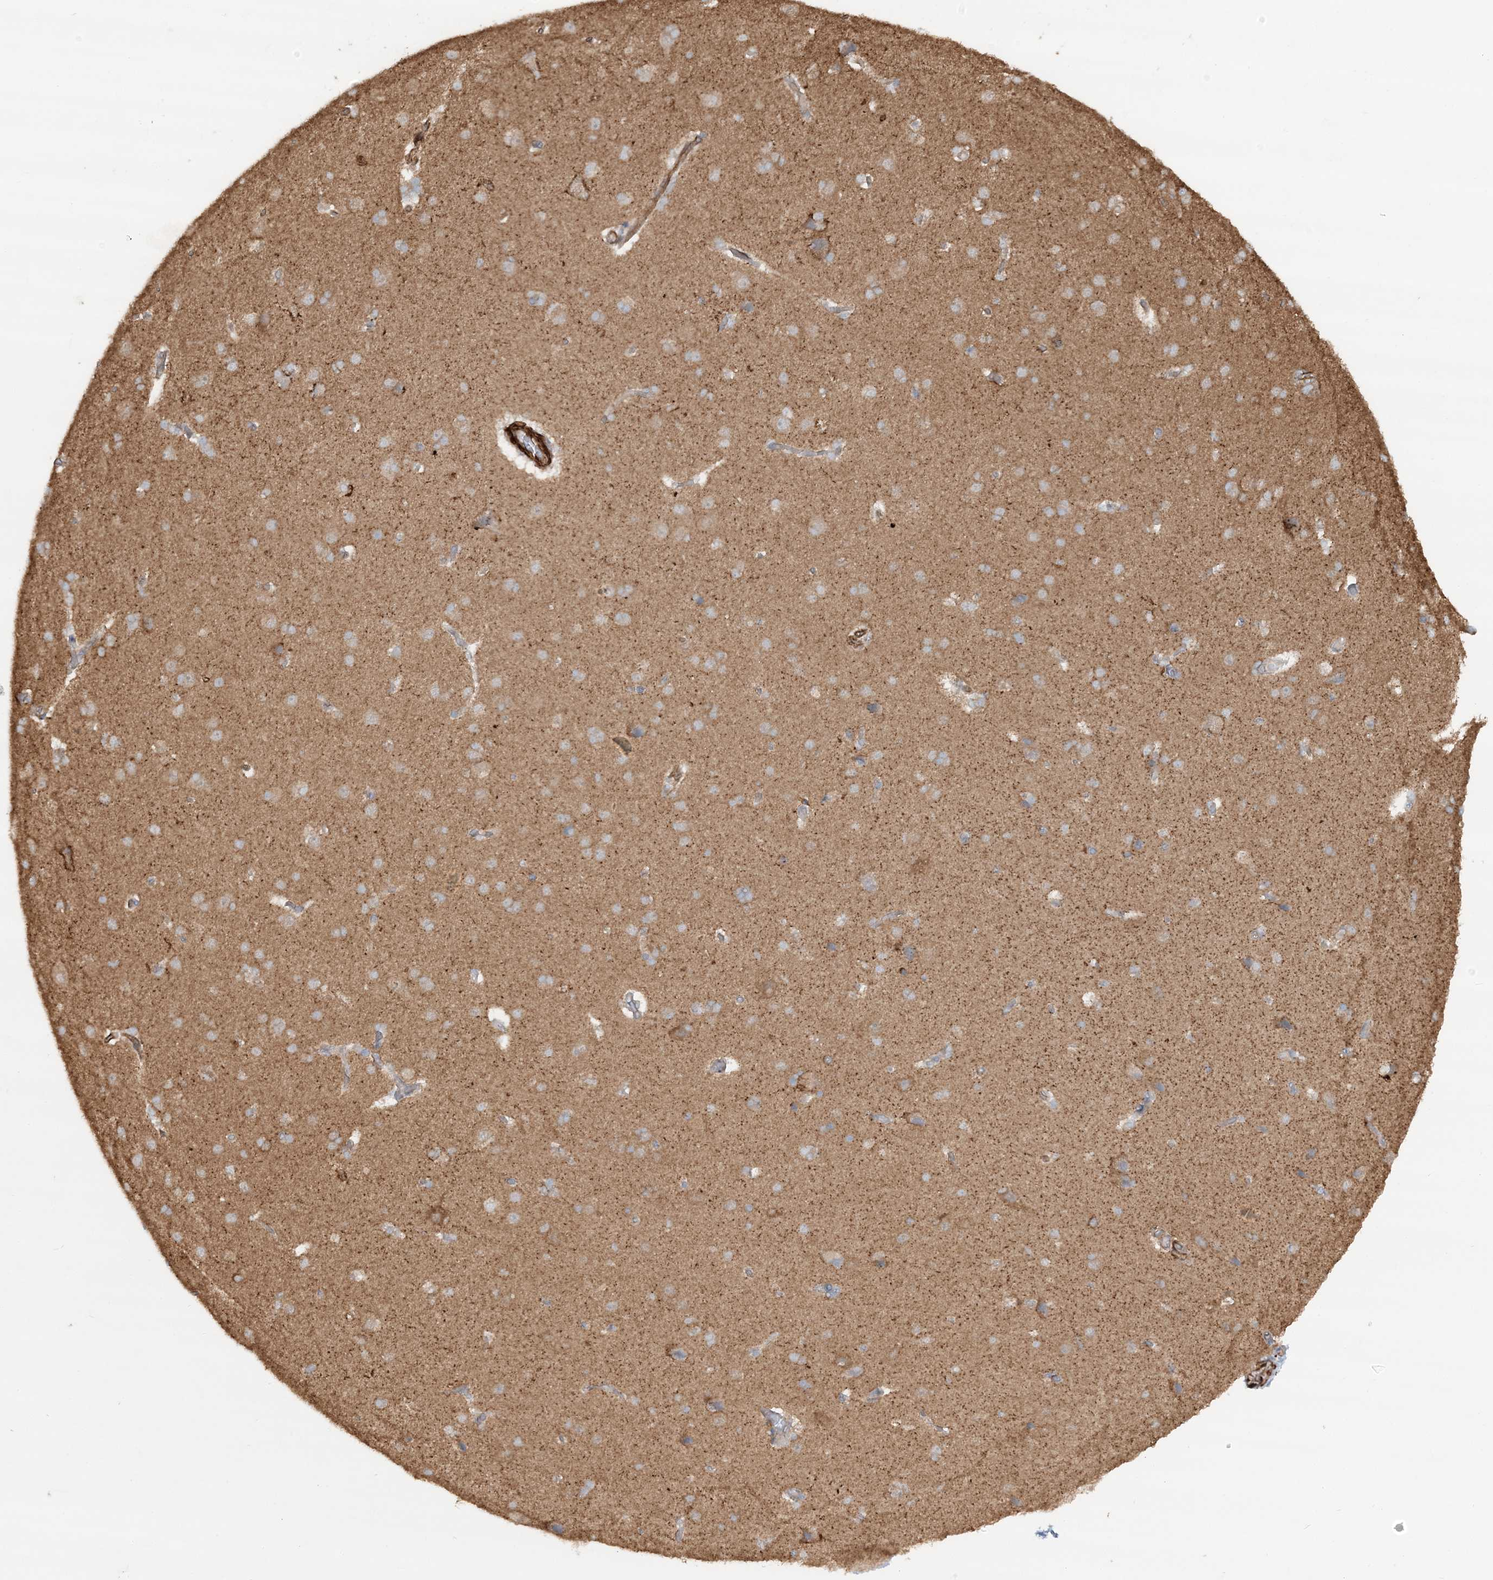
{"staining": {"intensity": "negative", "quantity": "none", "location": "none"}, "tissue": "cerebral cortex", "cell_type": "Endothelial cells", "image_type": "normal", "snomed": [{"axis": "morphology", "description": "Normal tissue, NOS"}, {"axis": "topography", "description": "Cerebral cortex"}], "caption": "A high-resolution micrograph shows immunohistochemistry (IHC) staining of unremarkable cerebral cortex, which demonstrates no significant positivity in endothelial cells. (DAB immunohistochemistry (IHC) visualized using brightfield microscopy, high magnification).", "gene": "DSTN", "patient": {"sex": "male", "age": 62}}